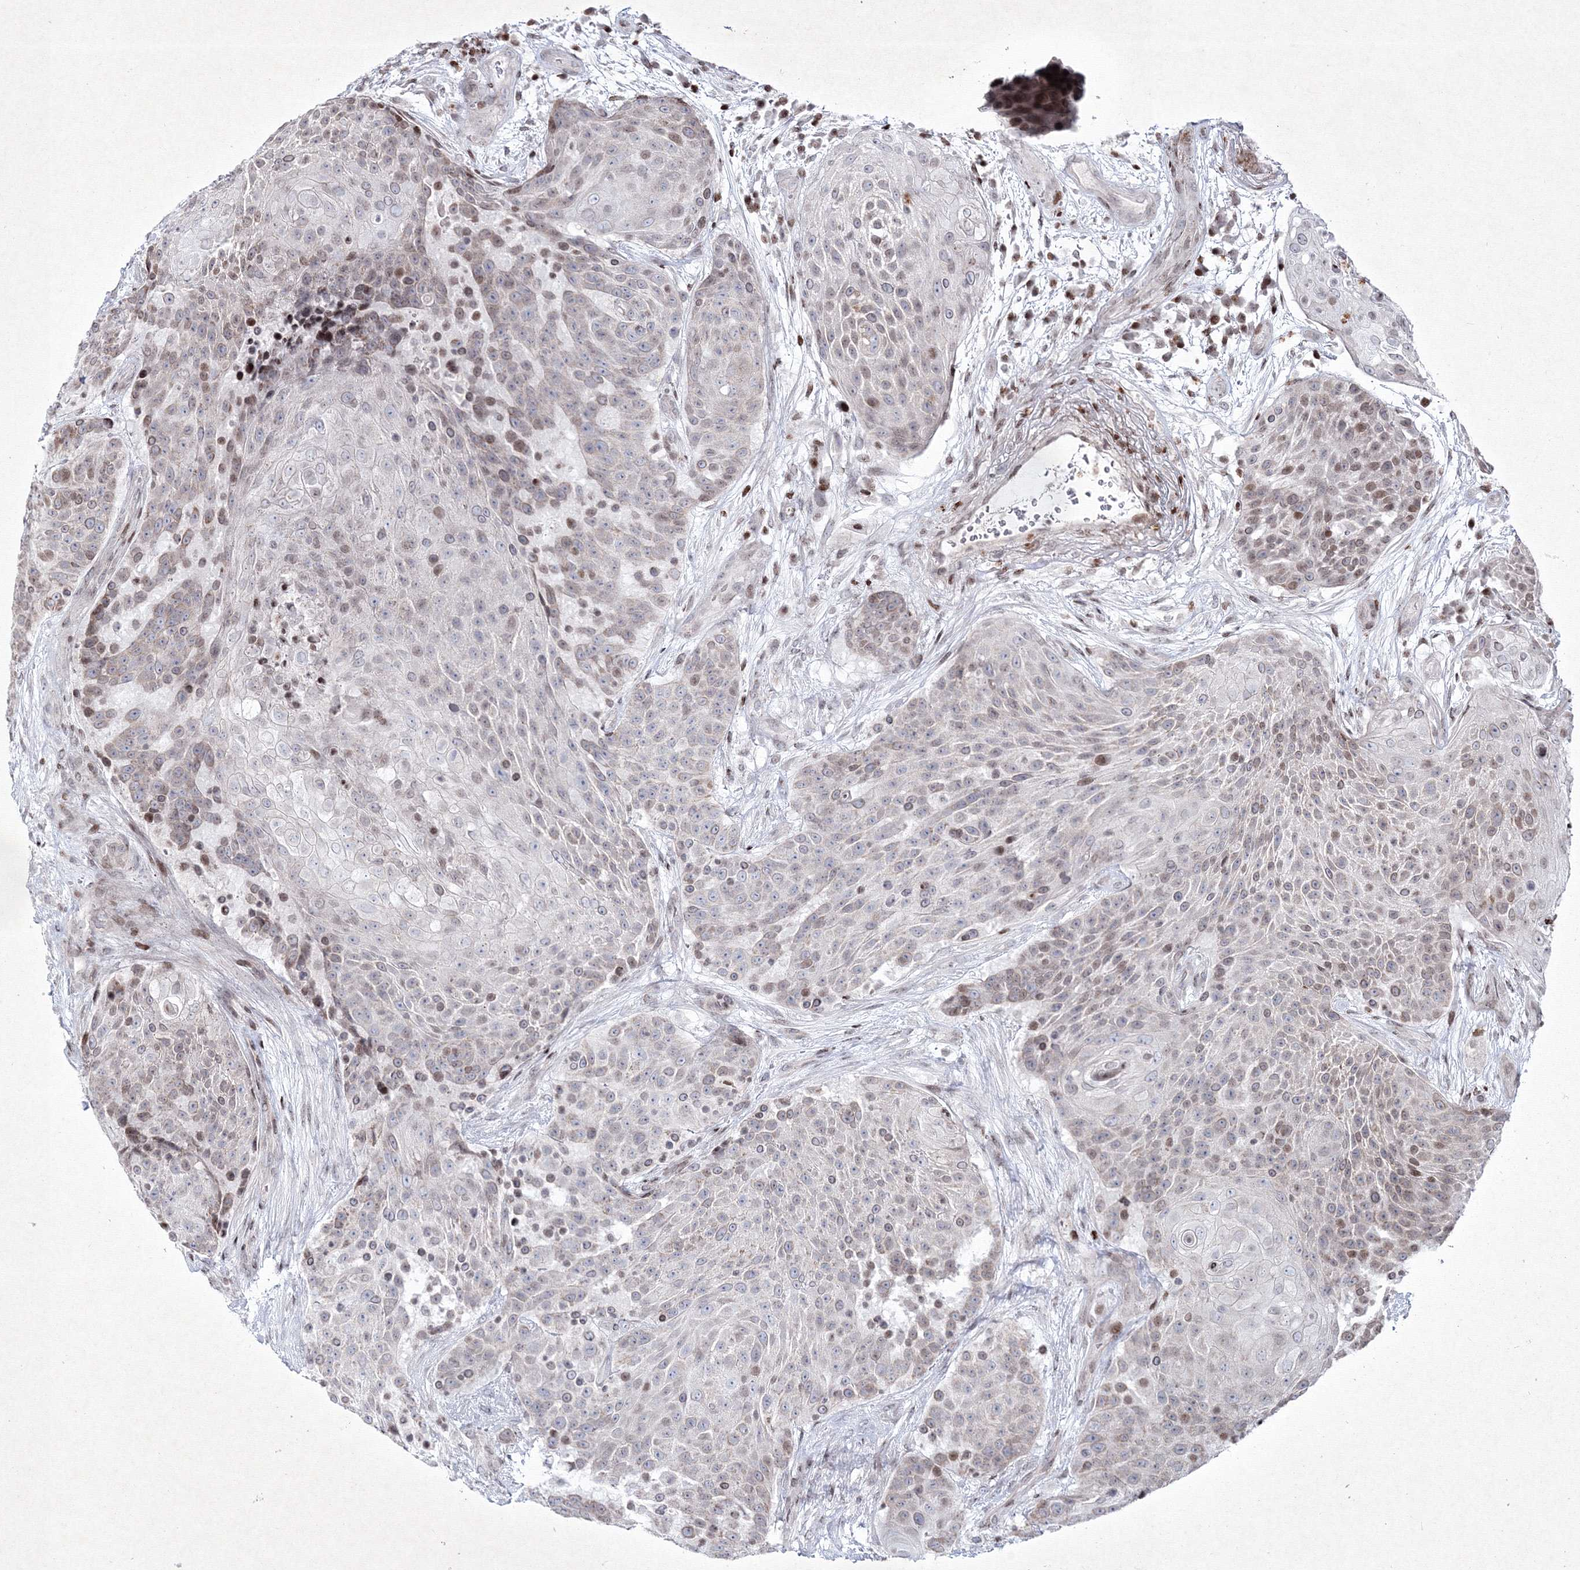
{"staining": {"intensity": "negative", "quantity": "none", "location": "none"}, "tissue": "urothelial cancer", "cell_type": "Tumor cells", "image_type": "cancer", "snomed": [{"axis": "morphology", "description": "Urothelial carcinoma, High grade"}, {"axis": "topography", "description": "Urinary bladder"}], "caption": "The immunohistochemistry histopathology image has no significant positivity in tumor cells of urothelial carcinoma (high-grade) tissue.", "gene": "SMIM29", "patient": {"sex": "female", "age": 63}}